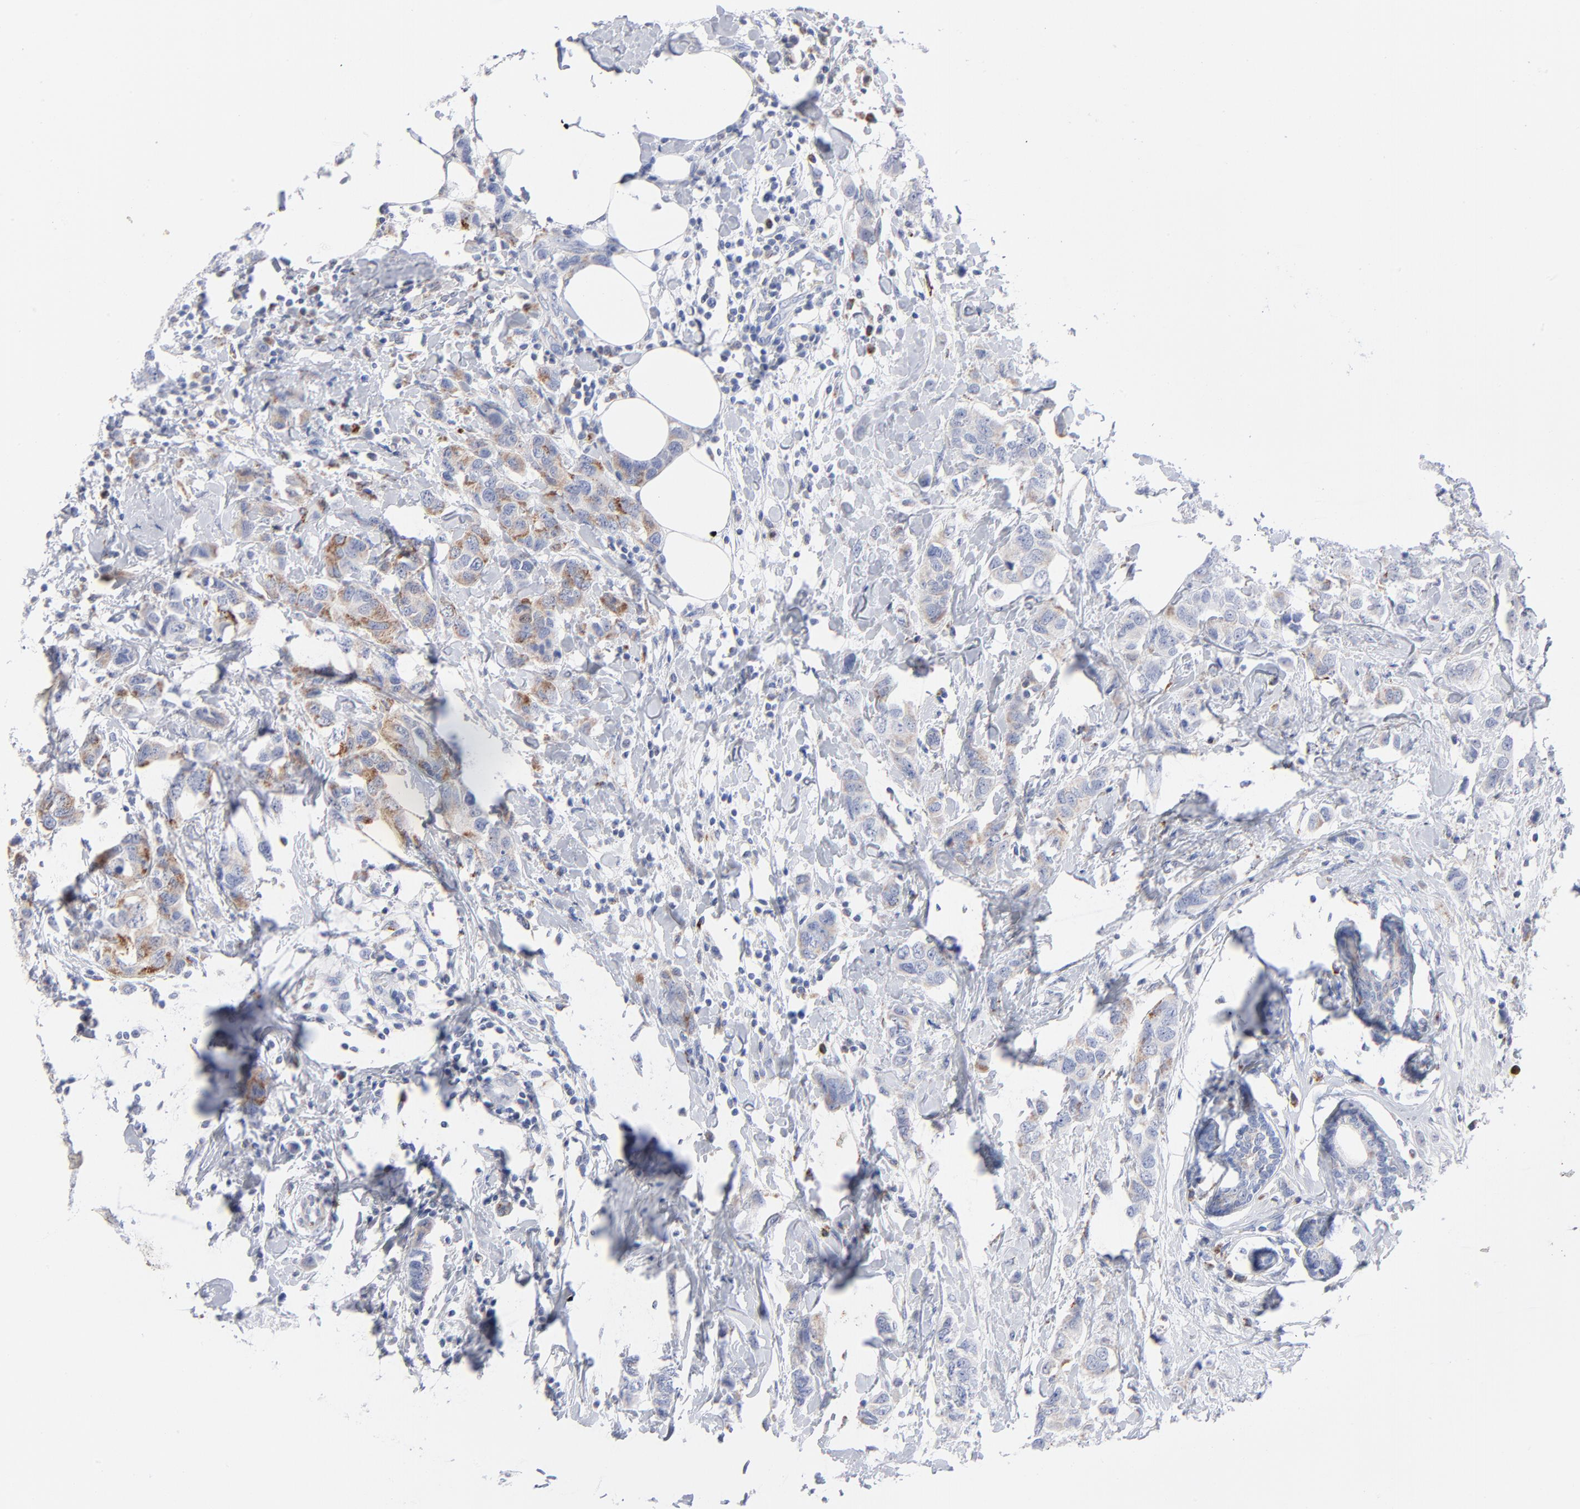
{"staining": {"intensity": "weak", "quantity": "25%-75%", "location": "cytoplasmic/membranous"}, "tissue": "breast cancer", "cell_type": "Tumor cells", "image_type": "cancer", "snomed": [{"axis": "morphology", "description": "Normal tissue, NOS"}, {"axis": "morphology", "description": "Duct carcinoma"}, {"axis": "topography", "description": "Breast"}], "caption": "High-power microscopy captured an immunohistochemistry (IHC) micrograph of breast cancer (intraductal carcinoma), revealing weak cytoplasmic/membranous expression in about 25%-75% of tumor cells.", "gene": "CHCHD10", "patient": {"sex": "female", "age": 50}}